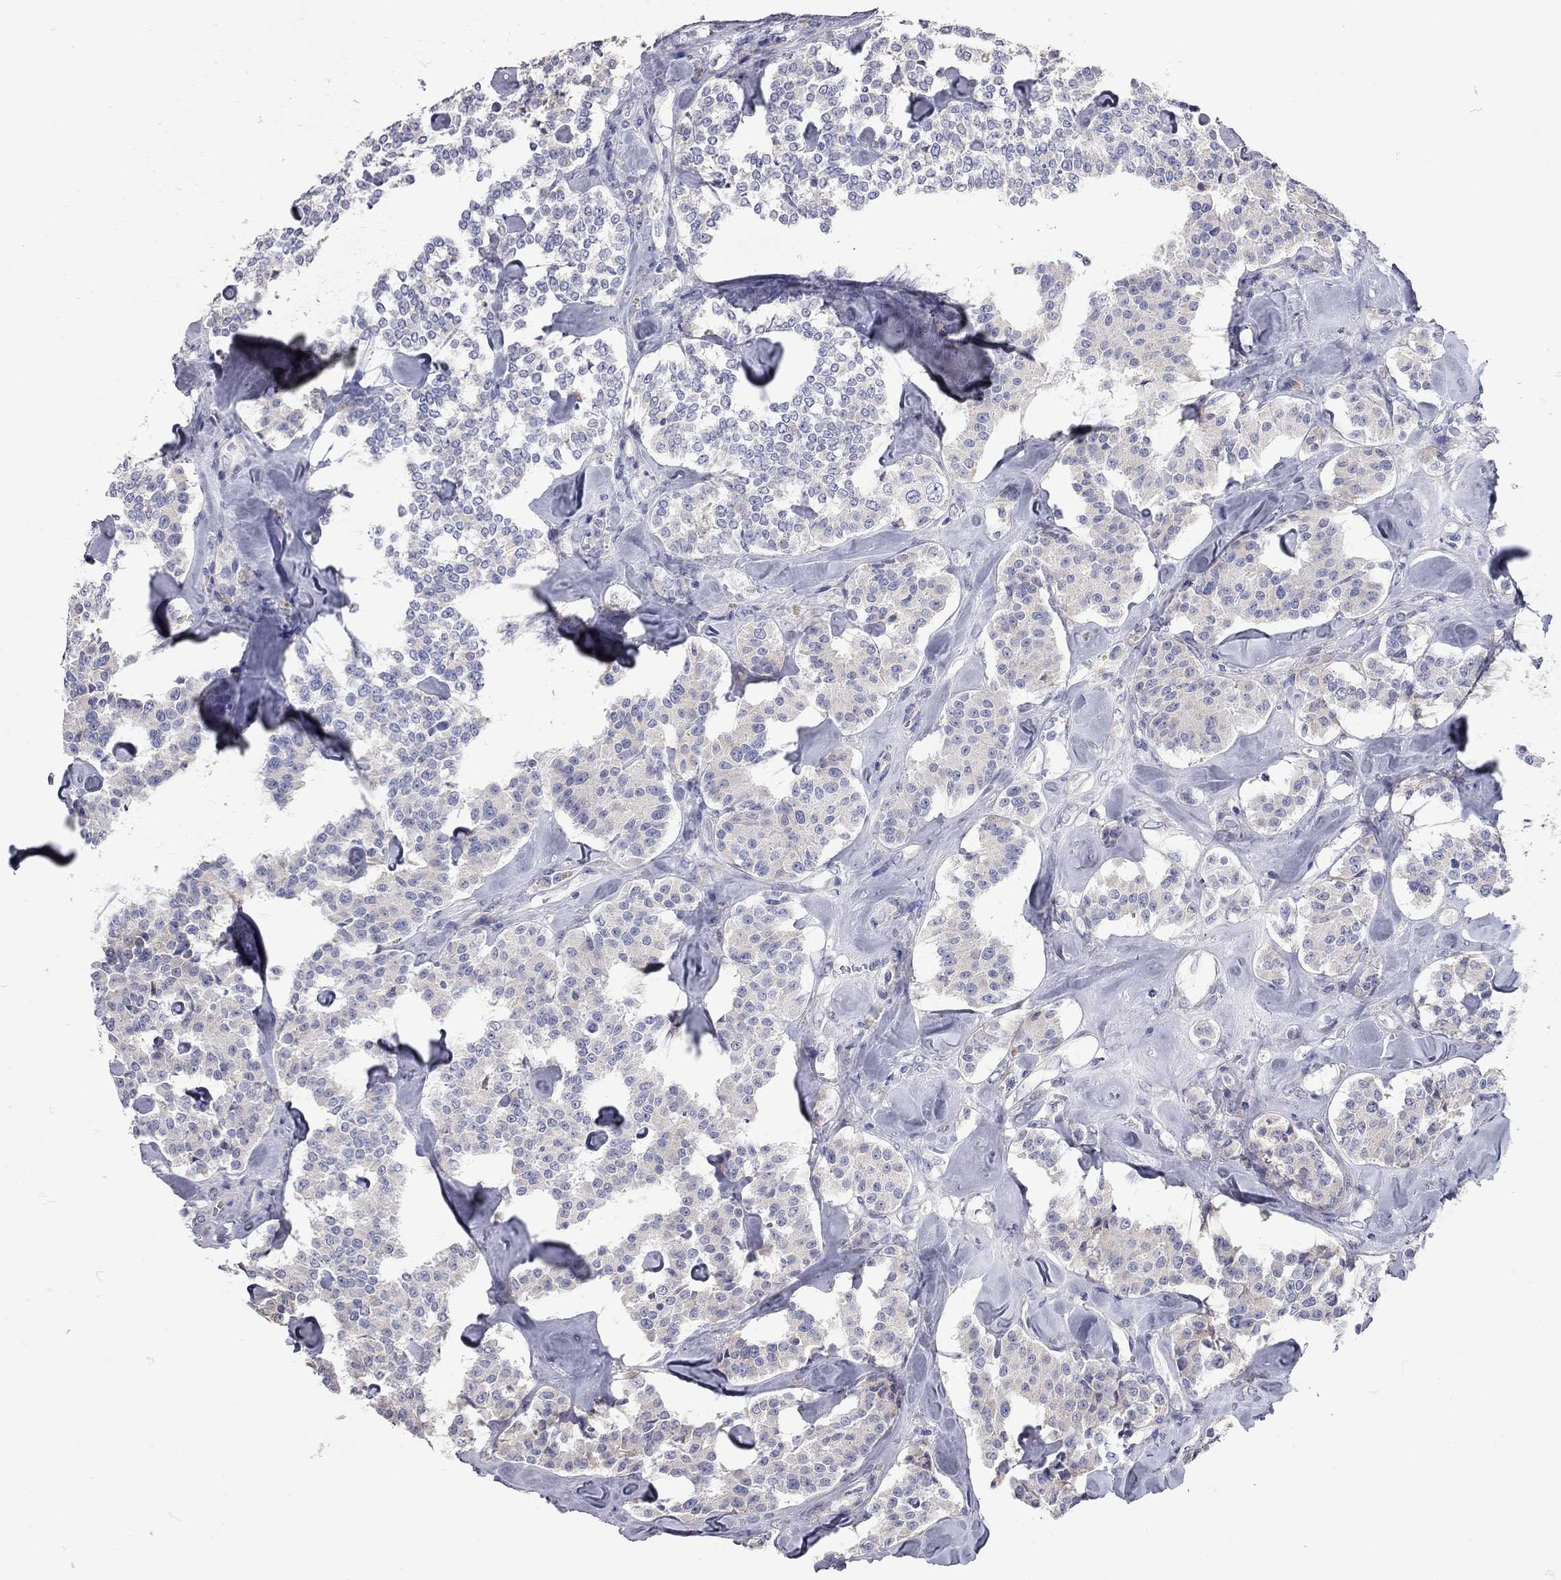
{"staining": {"intensity": "negative", "quantity": "none", "location": "none"}, "tissue": "carcinoid", "cell_type": "Tumor cells", "image_type": "cancer", "snomed": [{"axis": "morphology", "description": "Carcinoid, malignant, NOS"}, {"axis": "topography", "description": "Pancreas"}], "caption": "Immunohistochemistry (IHC) of carcinoid (malignant) exhibits no positivity in tumor cells.", "gene": "XAGE2", "patient": {"sex": "male", "age": 41}}